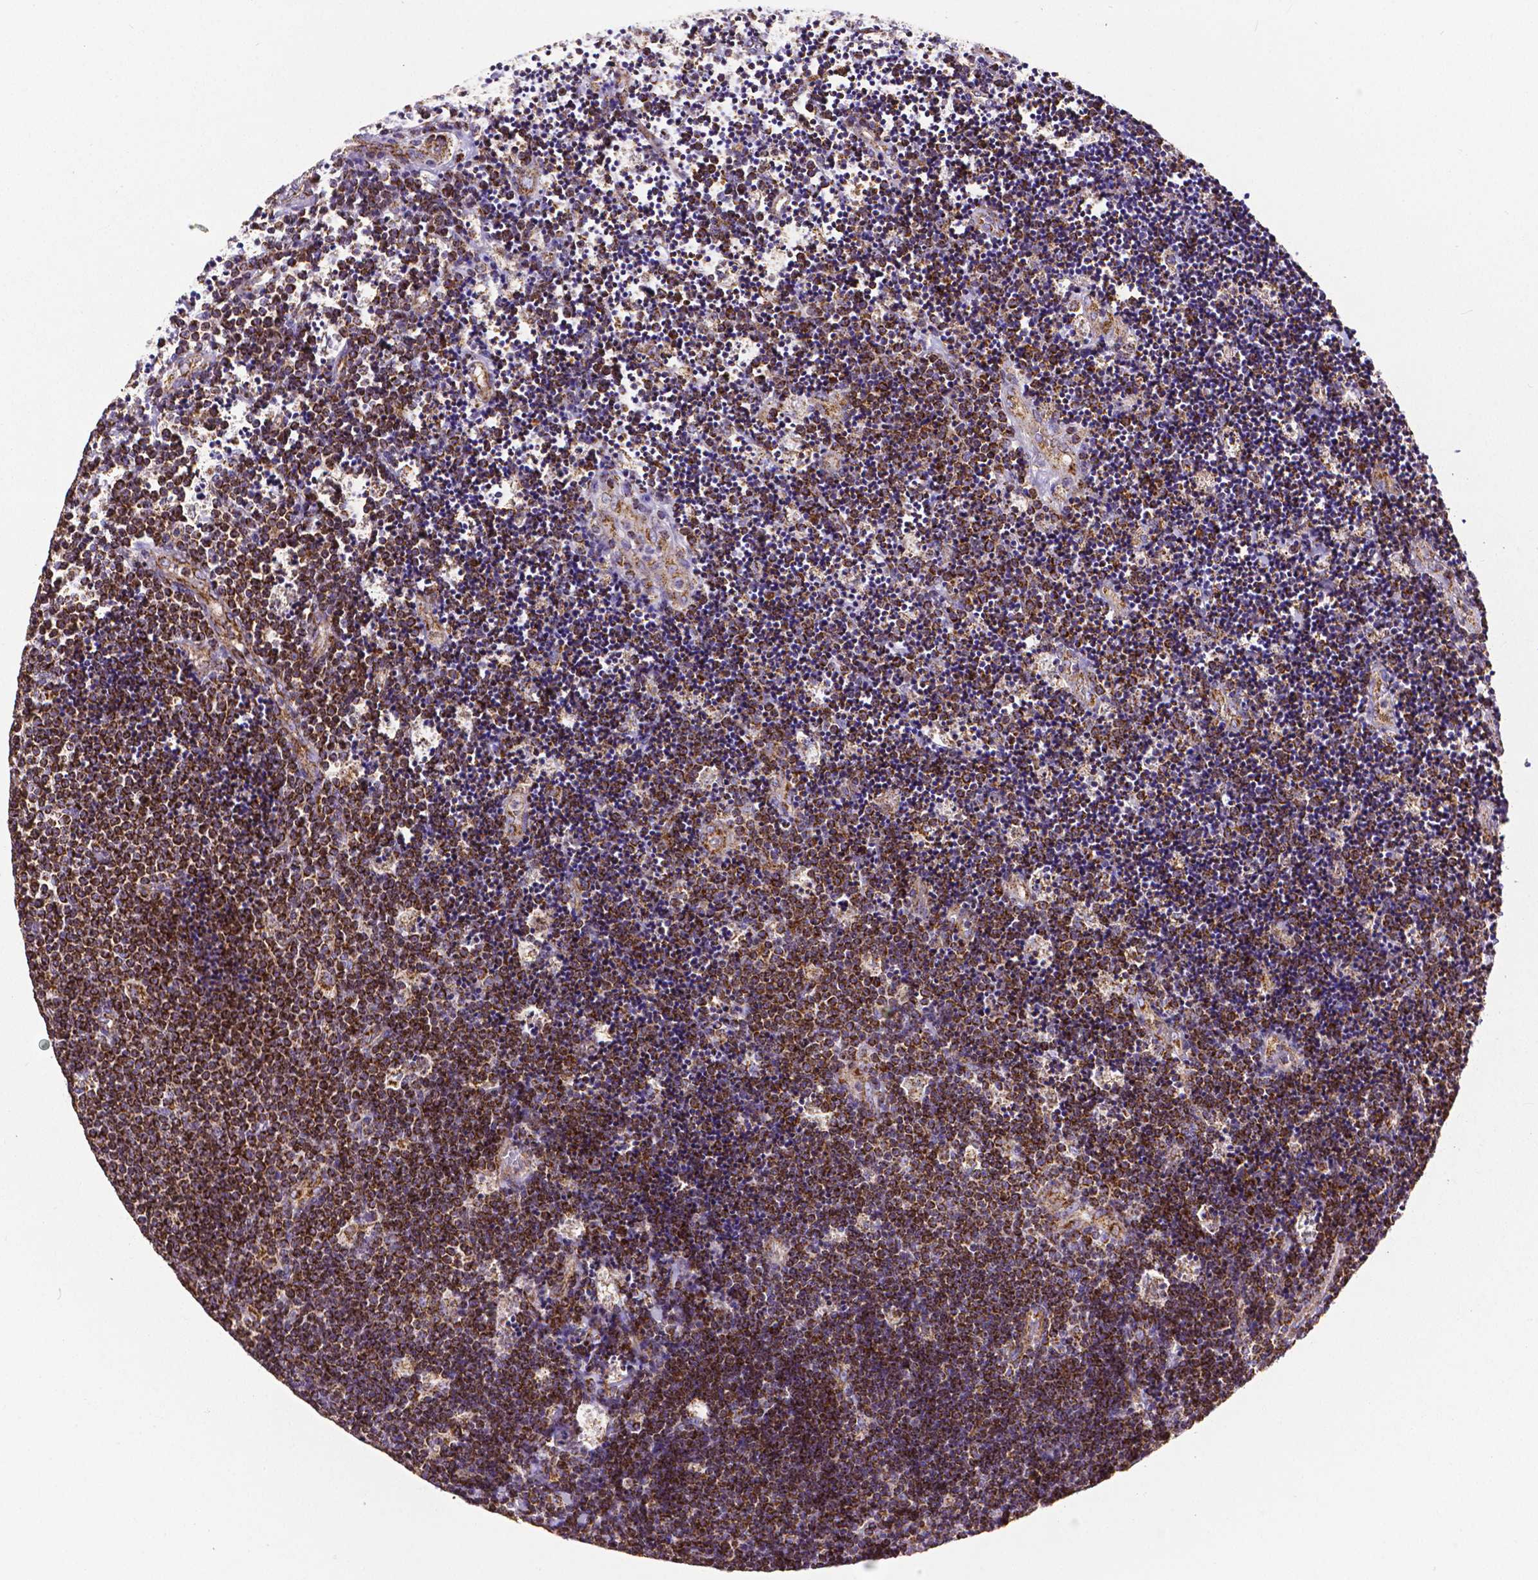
{"staining": {"intensity": "strong", "quantity": "25%-75%", "location": "cytoplasmic/membranous"}, "tissue": "lymphoma", "cell_type": "Tumor cells", "image_type": "cancer", "snomed": [{"axis": "morphology", "description": "Malignant lymphoma, non-Hodgkin's type, Low grade"}, {"axis": "topography", "description": "Brain"}], "caption": "Immunohistochemistry (IHC) (DAB) staining of human malignant lymphoma, non-Hodgkin's type (low-grade) demonstrates strong cytoplasmic/membranous protein staining in about 25%-75% of tumor cells.", "gene": "MACC1", "patient": {"sex": "female", "age": 66}}